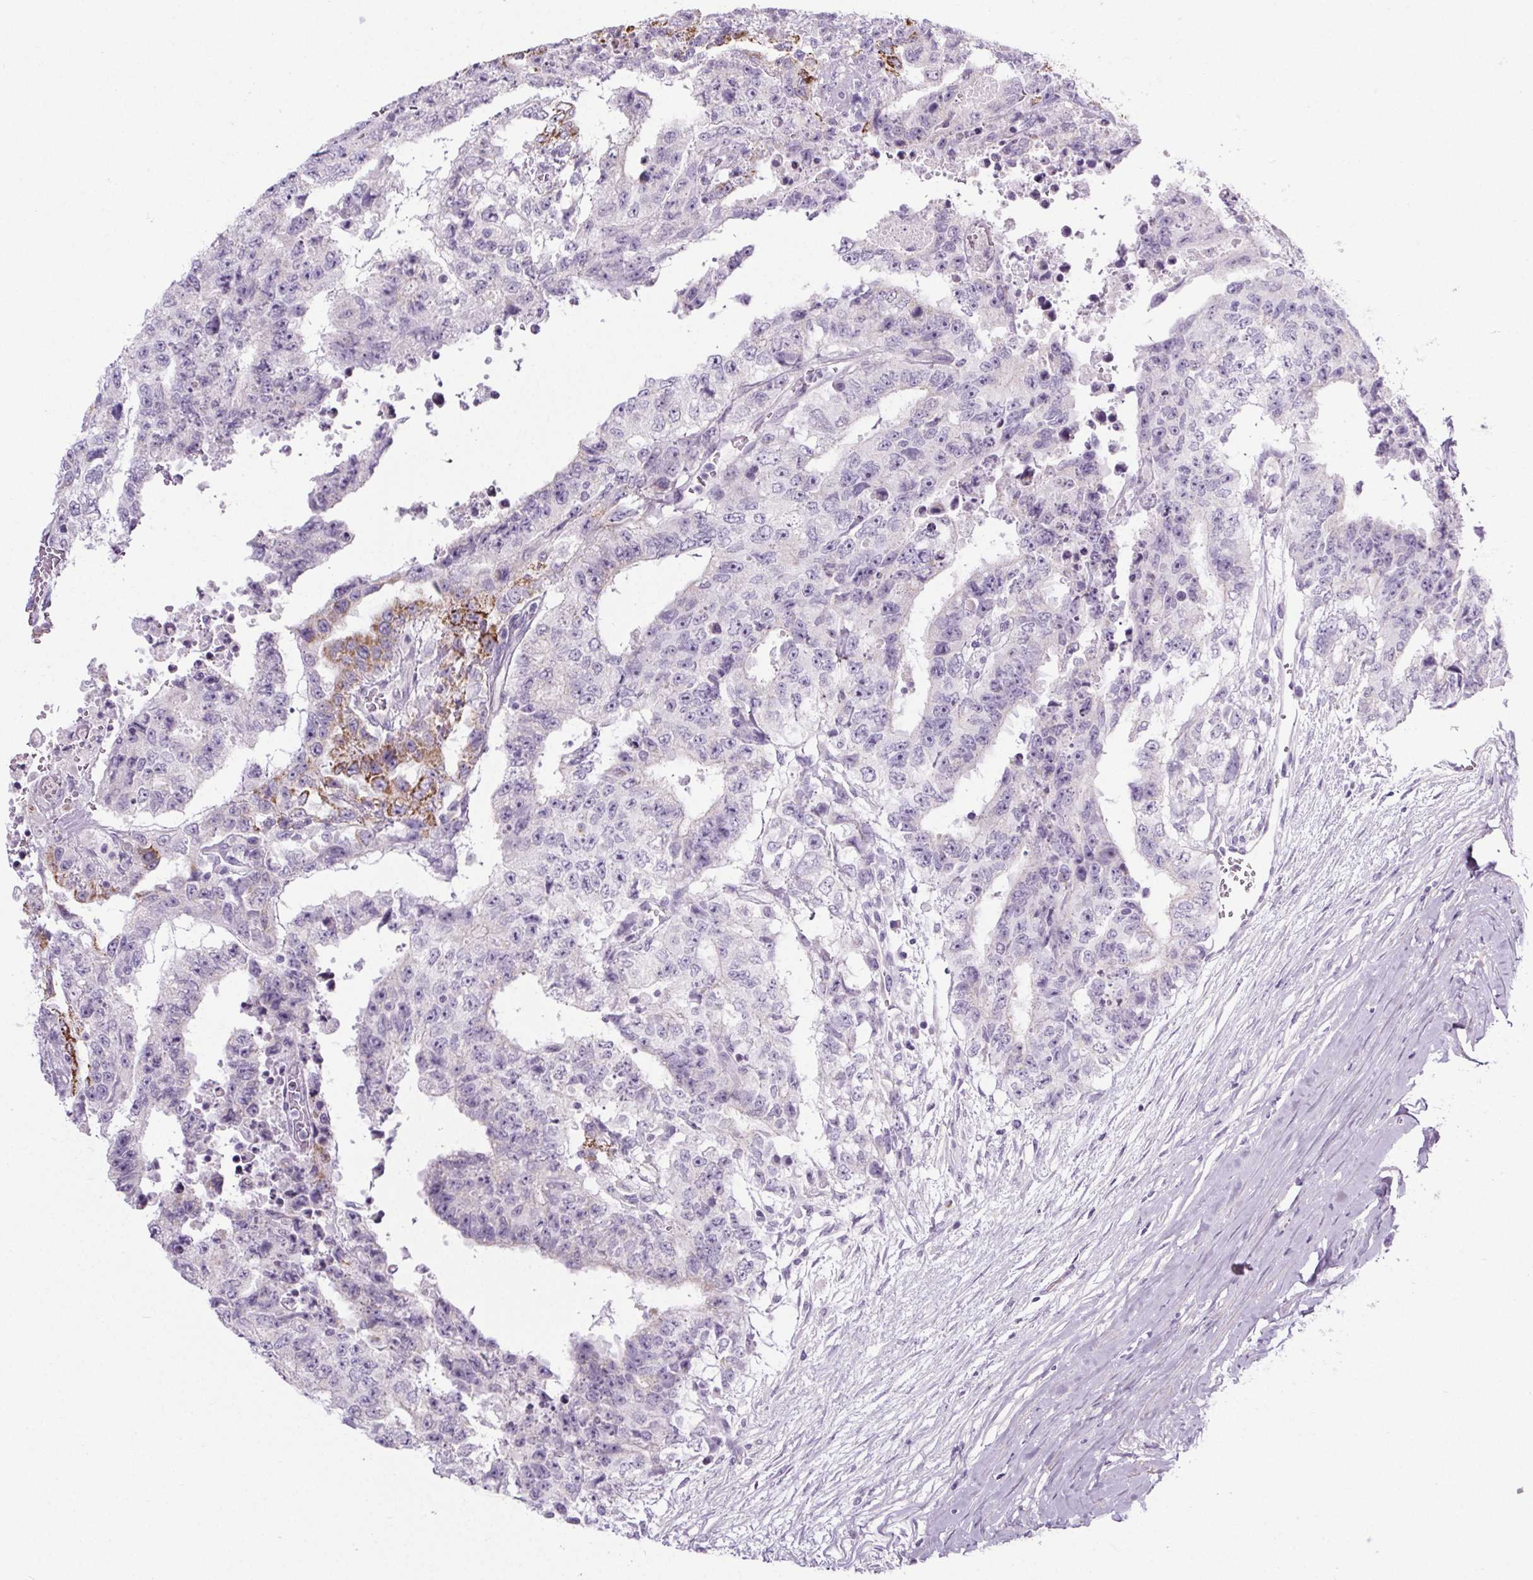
{"staining": {"intensity": "moderate", "quantity": "<25%", "location": "cytoplasmic/membranous"}, "tissue": "testis cancer", "cell_type": "Tumor cells", "image_type": "cancer", "snomed": [{"axis": "morphology", "description": "Carcinoma, Embryonal, NOS"}, {"axis": "topography", "description": "Testis"}], "caption": "Immunohistochemistry histopathology image of neoplastic tissue: testis embryonal carcinoma stained using IHC exhibits low levels of moderate protein expression localized specifically in the cytoplasmic/membranous of tumor cells, appearing as a cytoplasmic/membranous brown color.", "gene": "ELAVL2", "patient": {"sex": "male", "age": 24}}